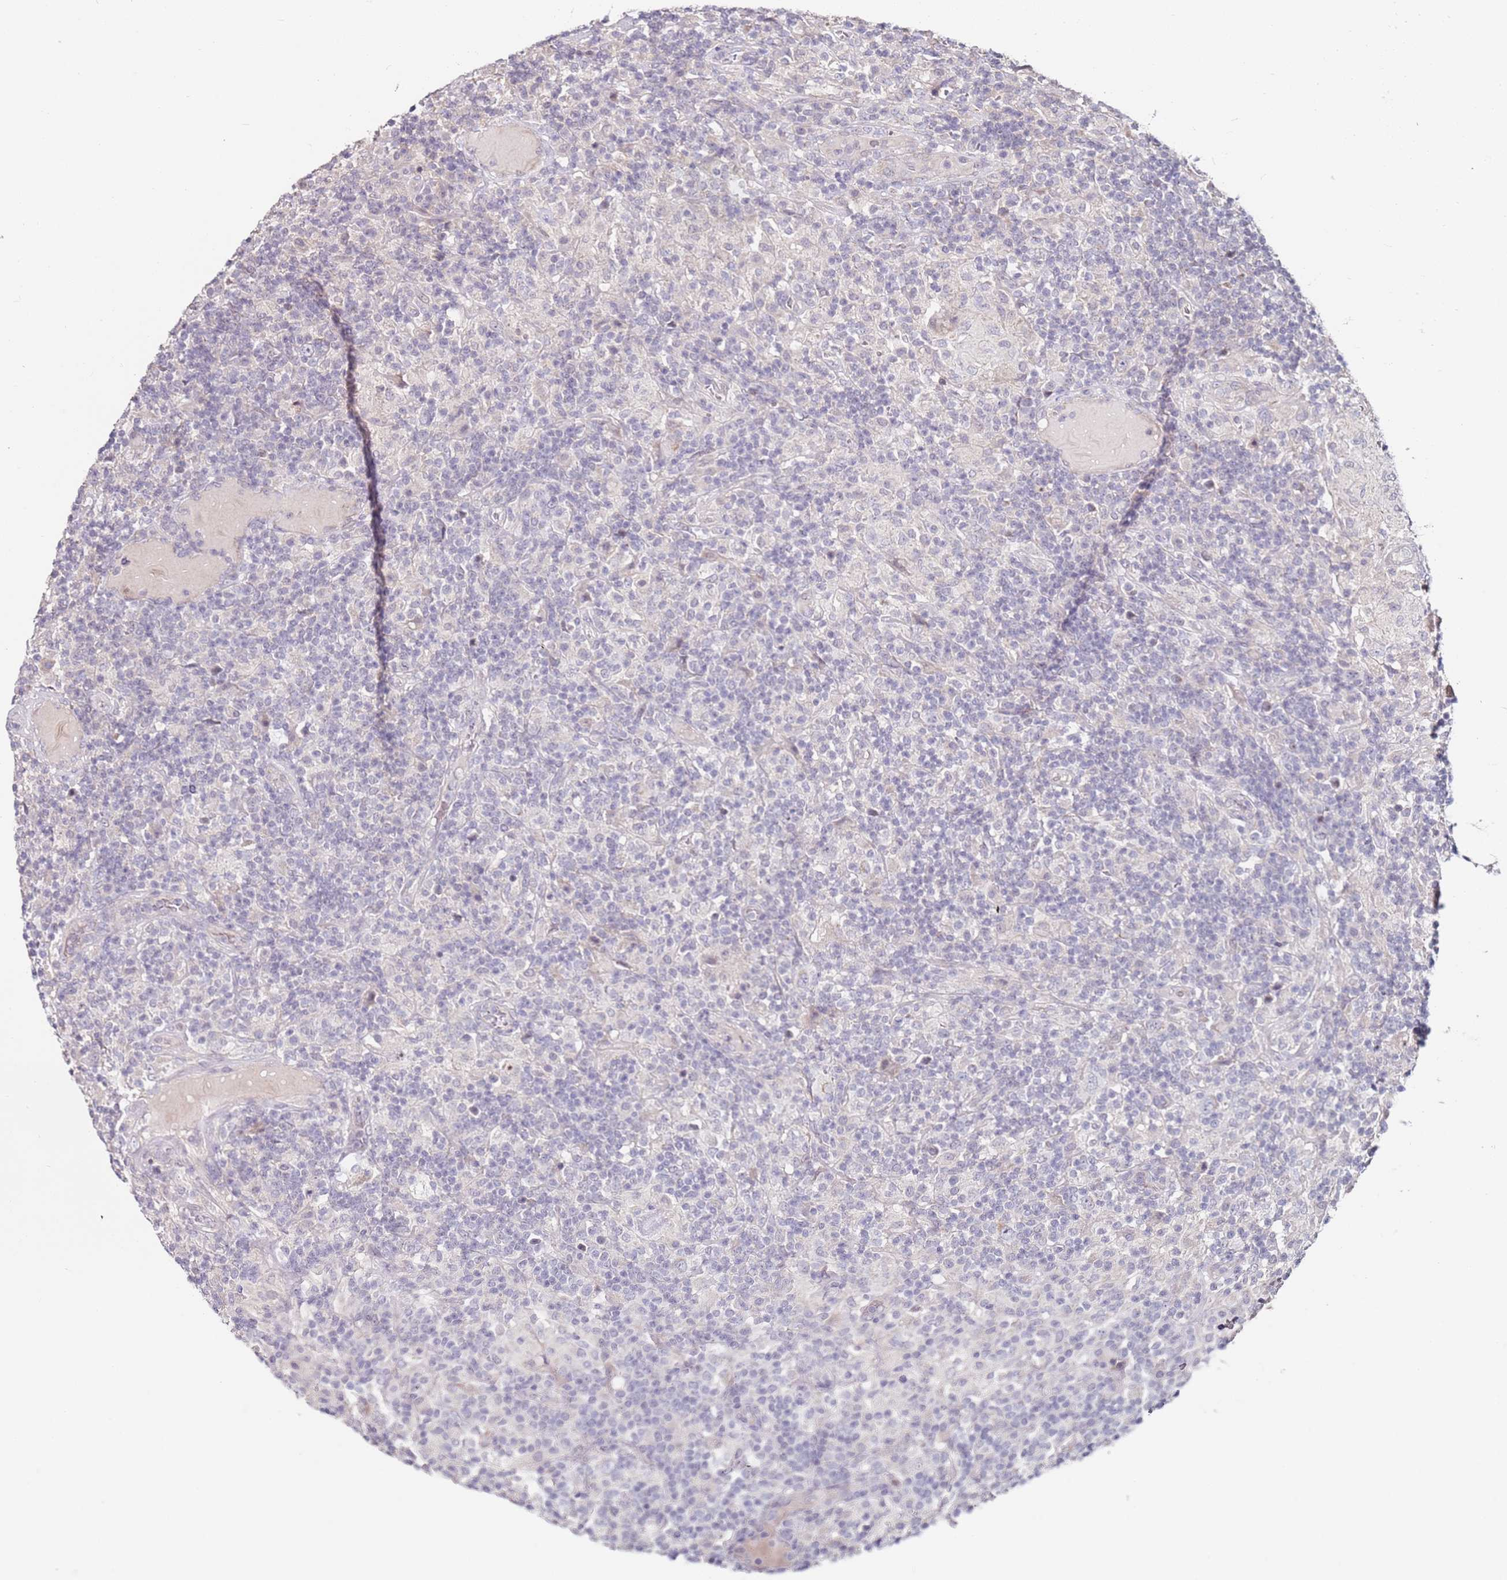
{"staining": {"intensity": "negative", "quantity": "none", "location": "none"}, "tissue": "lymphoma", "cell_type": "Tumor cells", "image_type": "cancer", "snomed": [{"axis": "morphology", "description": "Hodgkin's disease, NOS"}, {"axis": "topography", "description": "Lymph node"}], "caption": "Hodgkin's disease was stained to show a protein in brown. There is no significant positivity in tumor cells. The staining was performed using DAB (3,3'-diaminobenzidine) to visualize the protein expression in brown, while the nuclei were stained in blue with hematoxylin (Magnification: 20x).", "gene": "RARS2", "patient": {"sex": "male", "age": 70}}